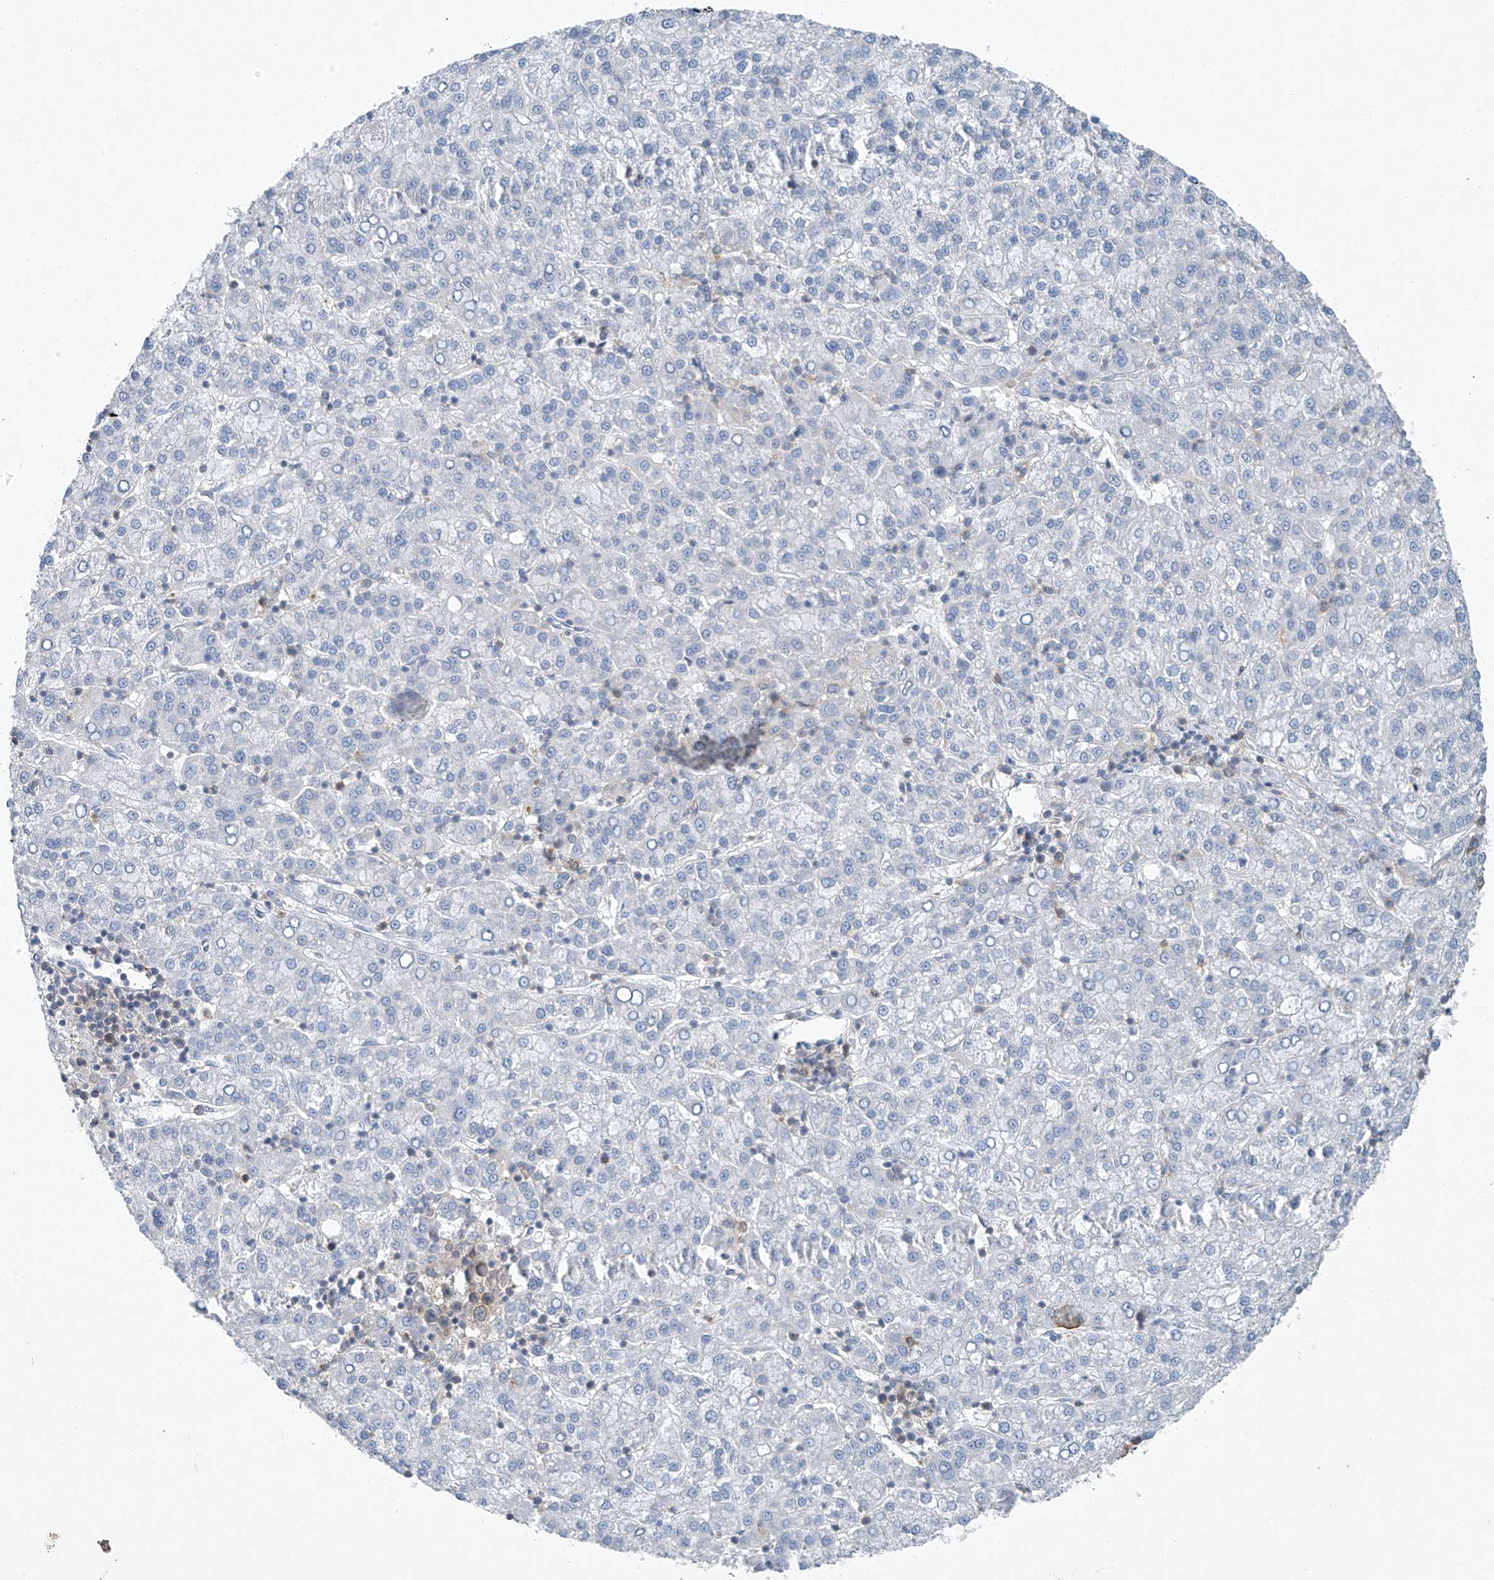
{"staining": {"intensity": "negative", "quantity": "none", "location": "none"}, "tissue": "liver cancer", "cell_type": "Tumor cells", "image_type": "cancer", "snomed": [{"axis": "morphology", "description": "Carcinoma, Hepatocellular, NOS"}, {"axis": "topography", "description": "Liver"}], "caption": "Tumor cells show no significant protein expression in hepatocellular carcinoma (liver).", "gene": "TAF8", "patient": {"sex": "female", "age": 58}}